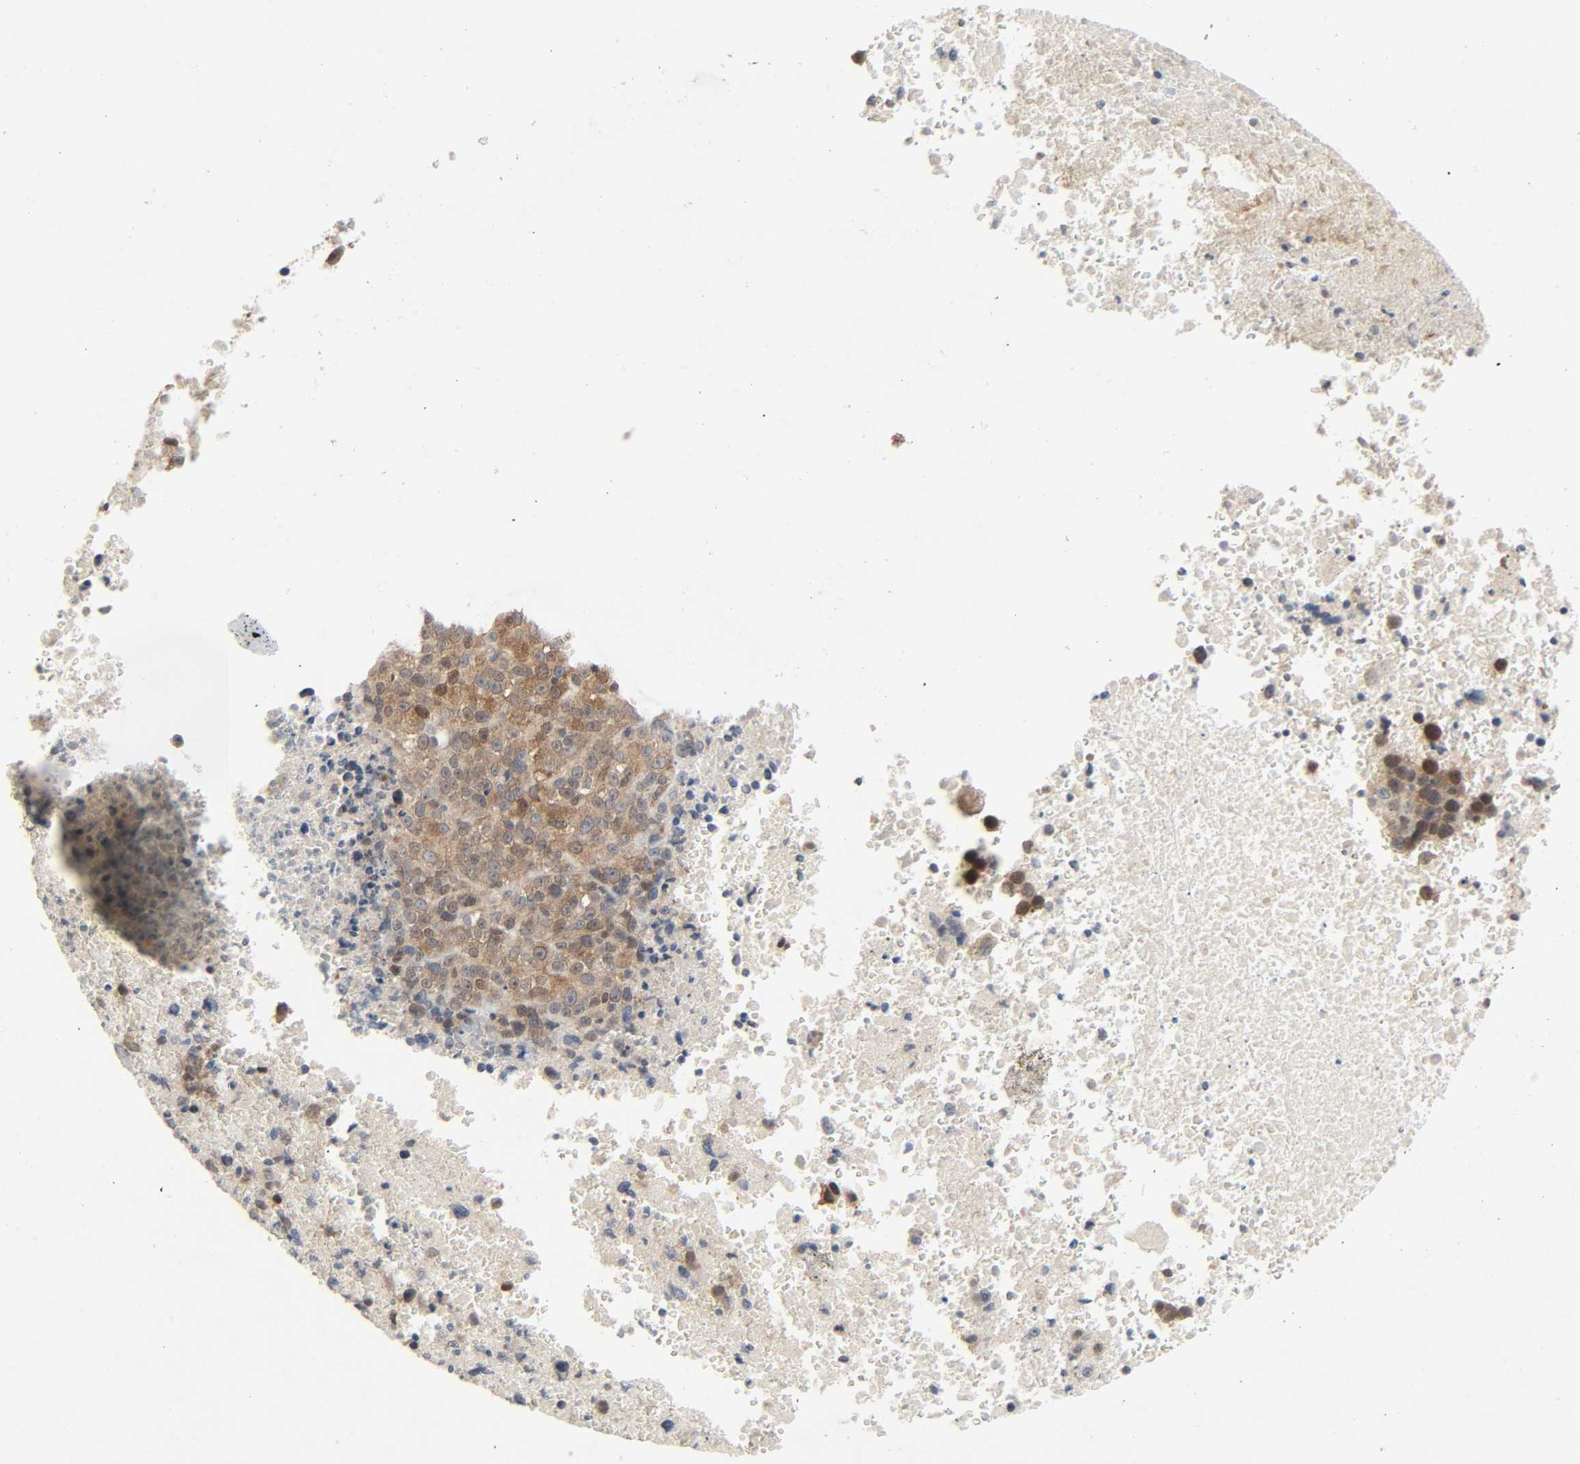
{"staining": {"intensity": "moderate", "quantity": ">75%", "location": "cytoplasmic/membranous,nuclear"}, "tissue": "melanoma", "cell_type": "Tumor cells", "image_type": "cancer", "snomed": [{"axis": "morphology", "description": "Malignant melanoma, Metastatic site"}, {"axis": "topography", "description": "Cerebral cortex"}], "caption": "The image displays staining of malignant melanoma (metastatic site), revealing moderate cytoplasmic/membranous and nuclear protein staining (brown color) within tumor cells. Nuclei are stained in blue.", "gene": "MAPKAPK5", "patient": {"sex": "female", "age": 52}}